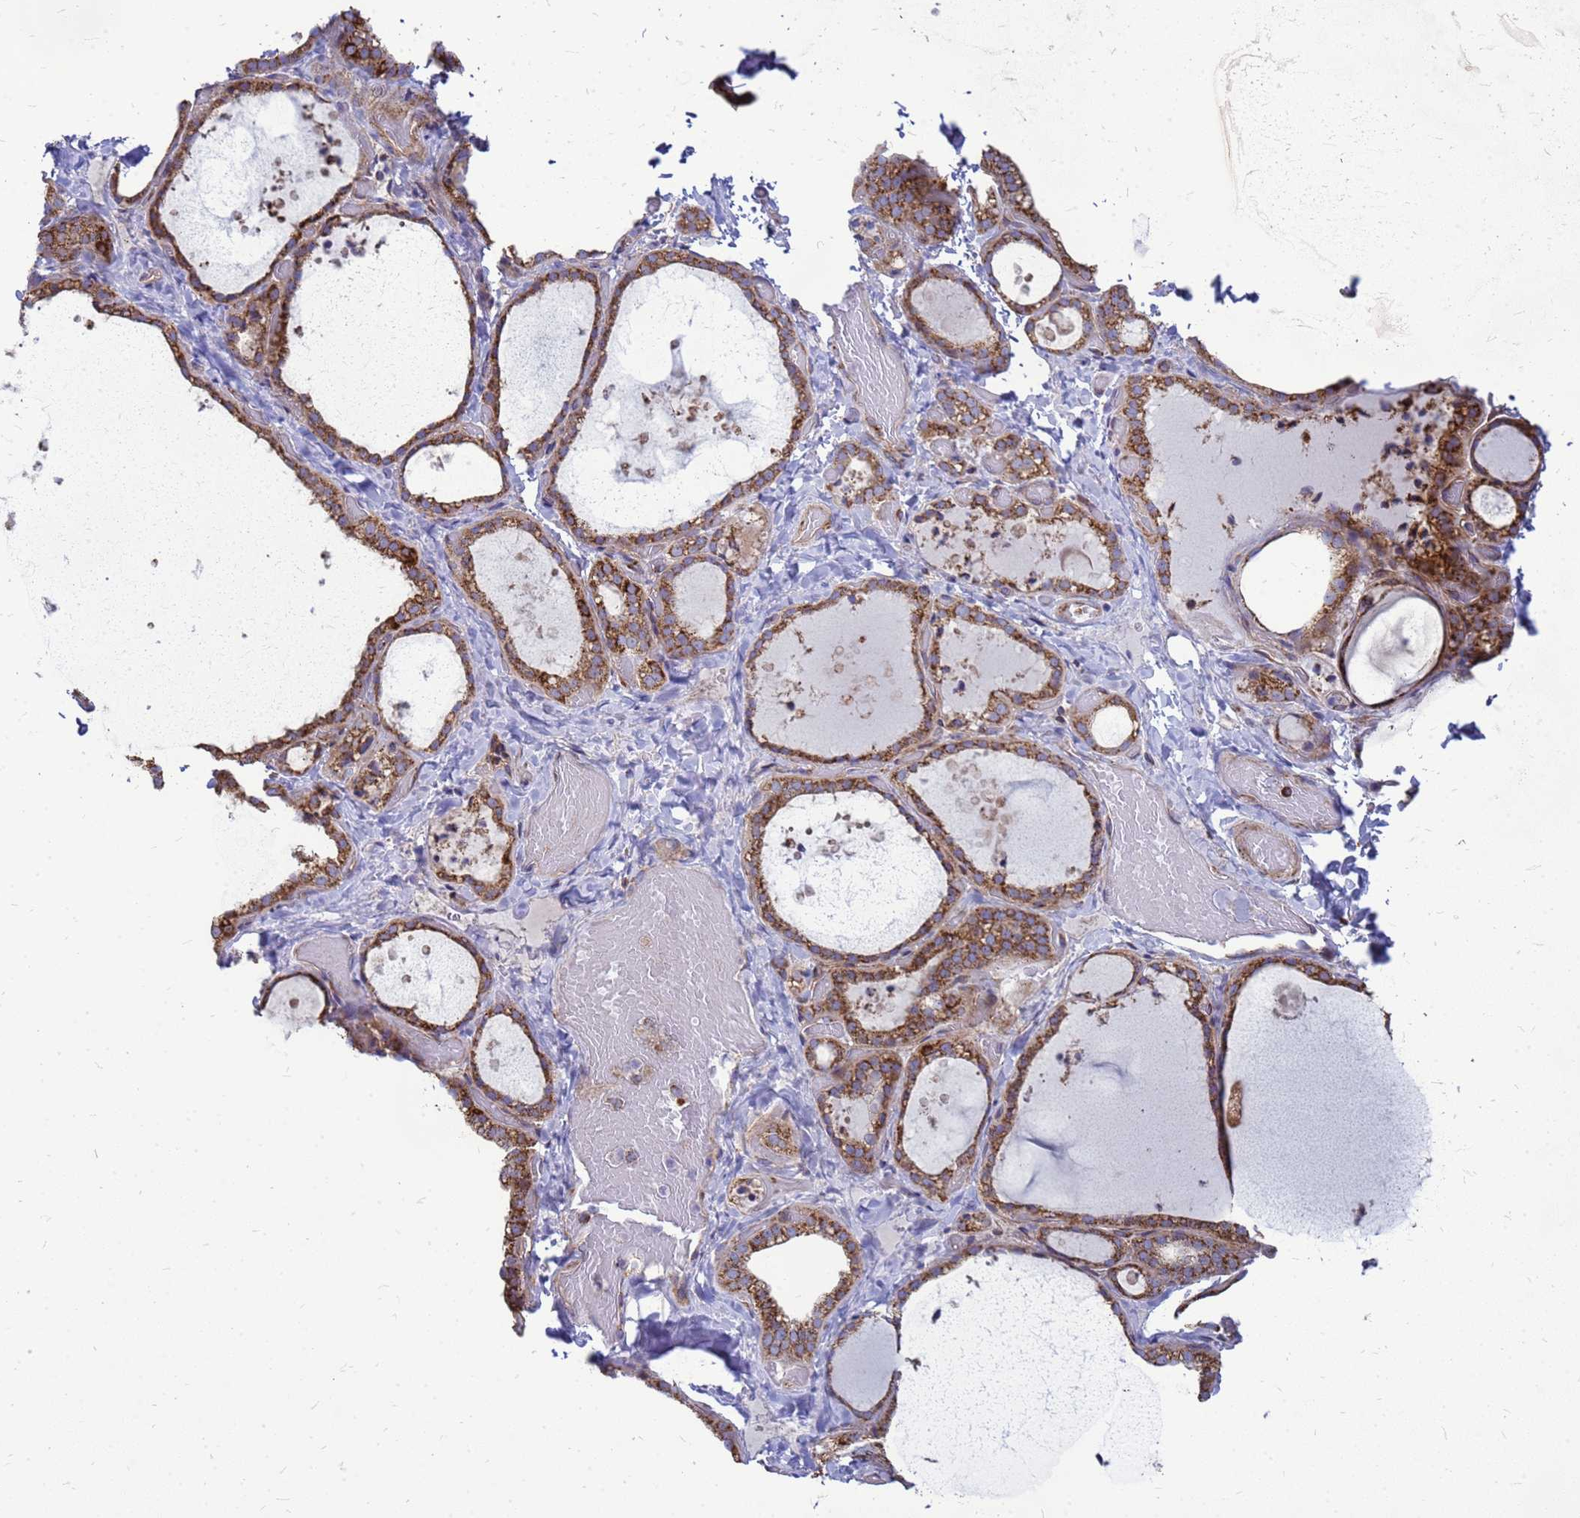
{"staining": {"intensity": "moderate", "quantity": ">75%", "location": "cytoplasmic/membranous"}, "tissue": "thyroid gland", "cell_type": "Glandular cells", "image_type": "normal", "snomed": [{"axis": "morphology", "description": "Normal tissue, NOS"}, {"axis": "topography", "description": "Thyroid gland"}], "caption": "Unremarkable thyroid gland was stained to show a protein in brown. There is medium levels of moderate cytoplasmic/membranous positivity in about >75% of glandular cells.", "gene": "FSTL4", "patient": {"sex": "female", "age": 44}}